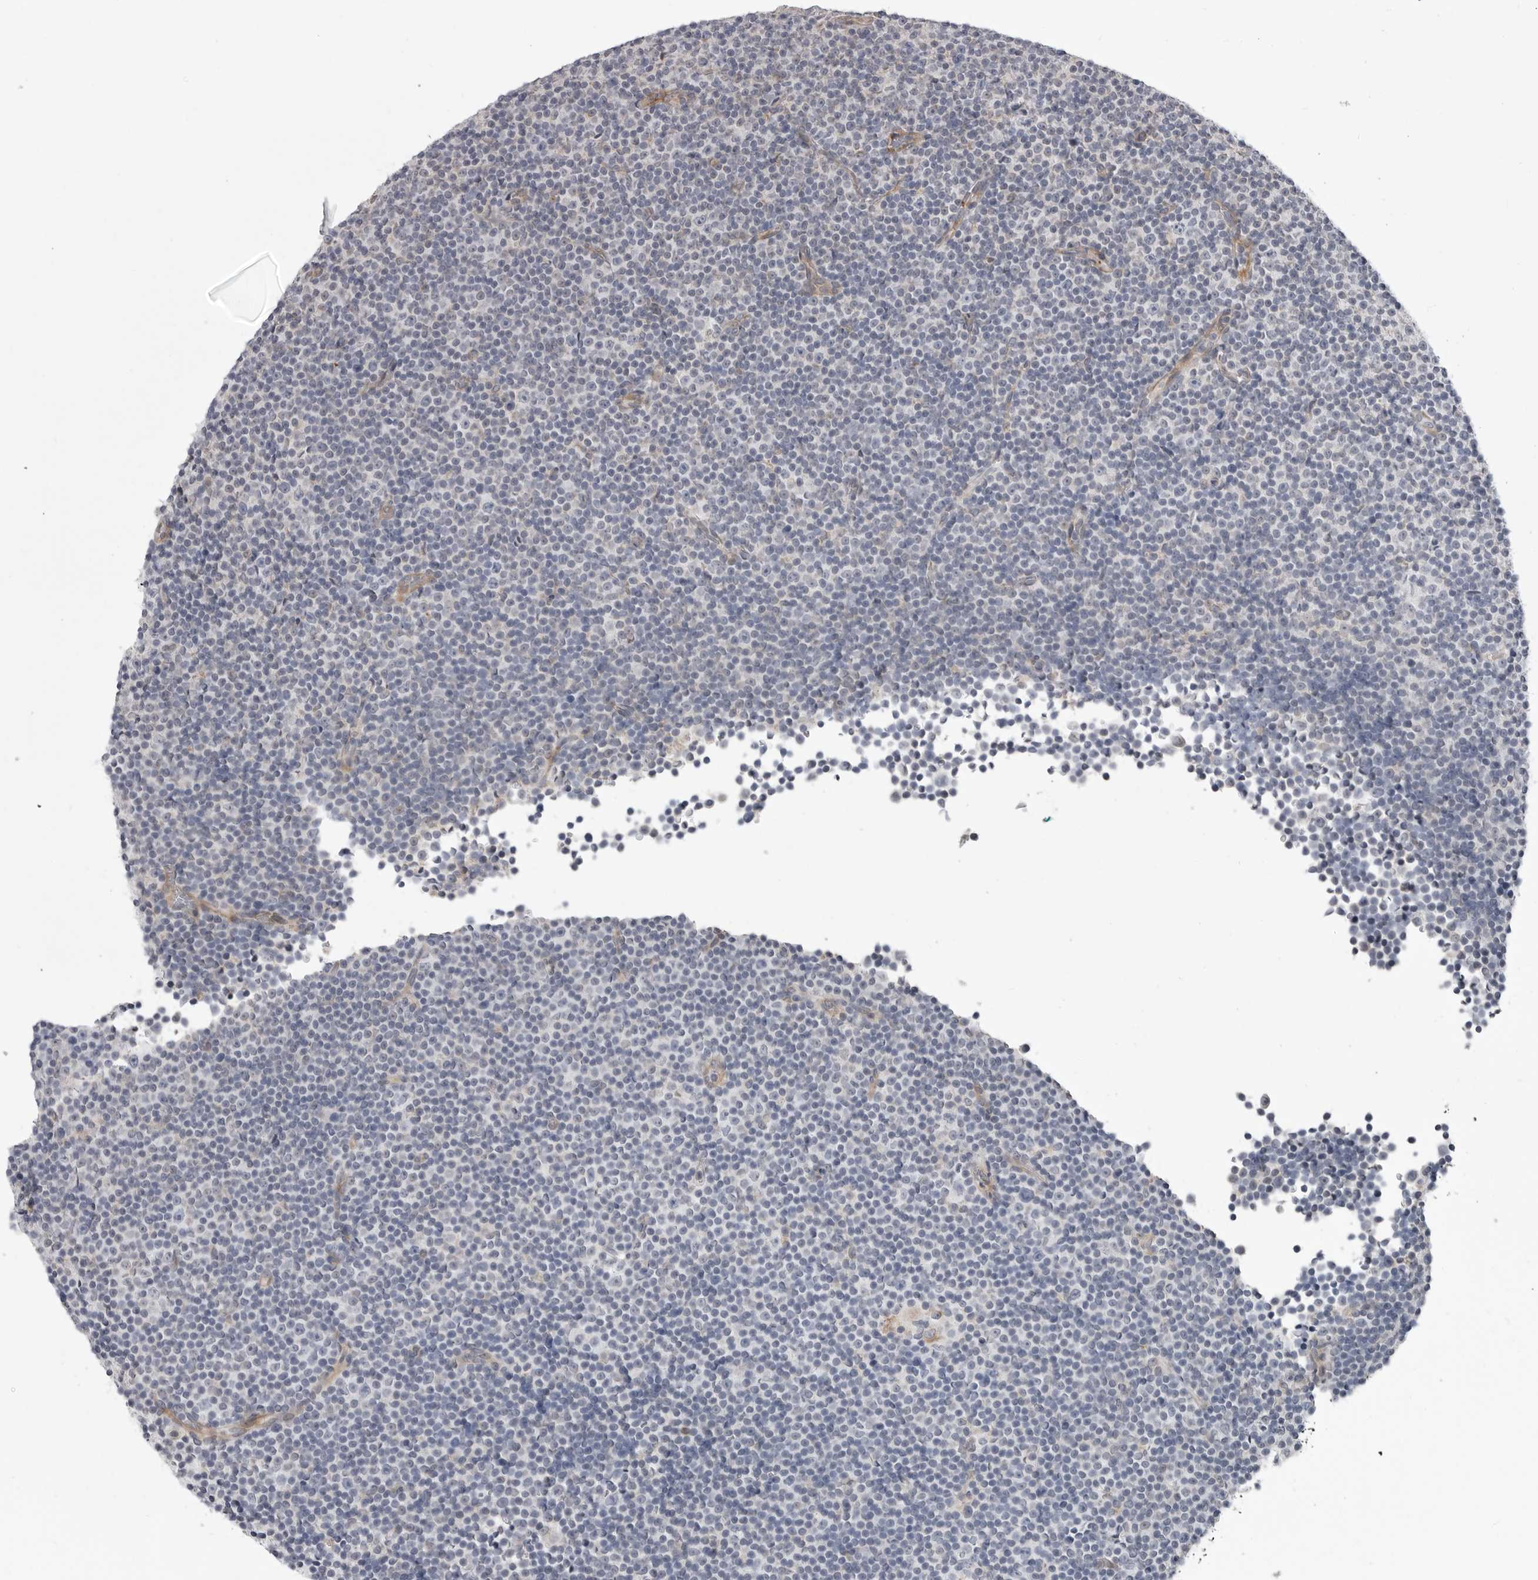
{"staining": {"intensity": "negative", "quantity": "none", "location": "none"}, "tissue": "lymphoma", "cell_type": "Tumor cells", "image_type": "cancer", "snomed": [{"axis": "morphology", "description": "Malignant lymphoma, non-Hodgkin's type, Low grade"}, {"axis": "topography", "description": "Lymph node"}], "caption": "Tumor cells show no significant expression in malignant lymphoma, non-Hodgkin's type (low-grade).", "gene": "SCP2", "patient": {"sex": "female", "age": 67}}